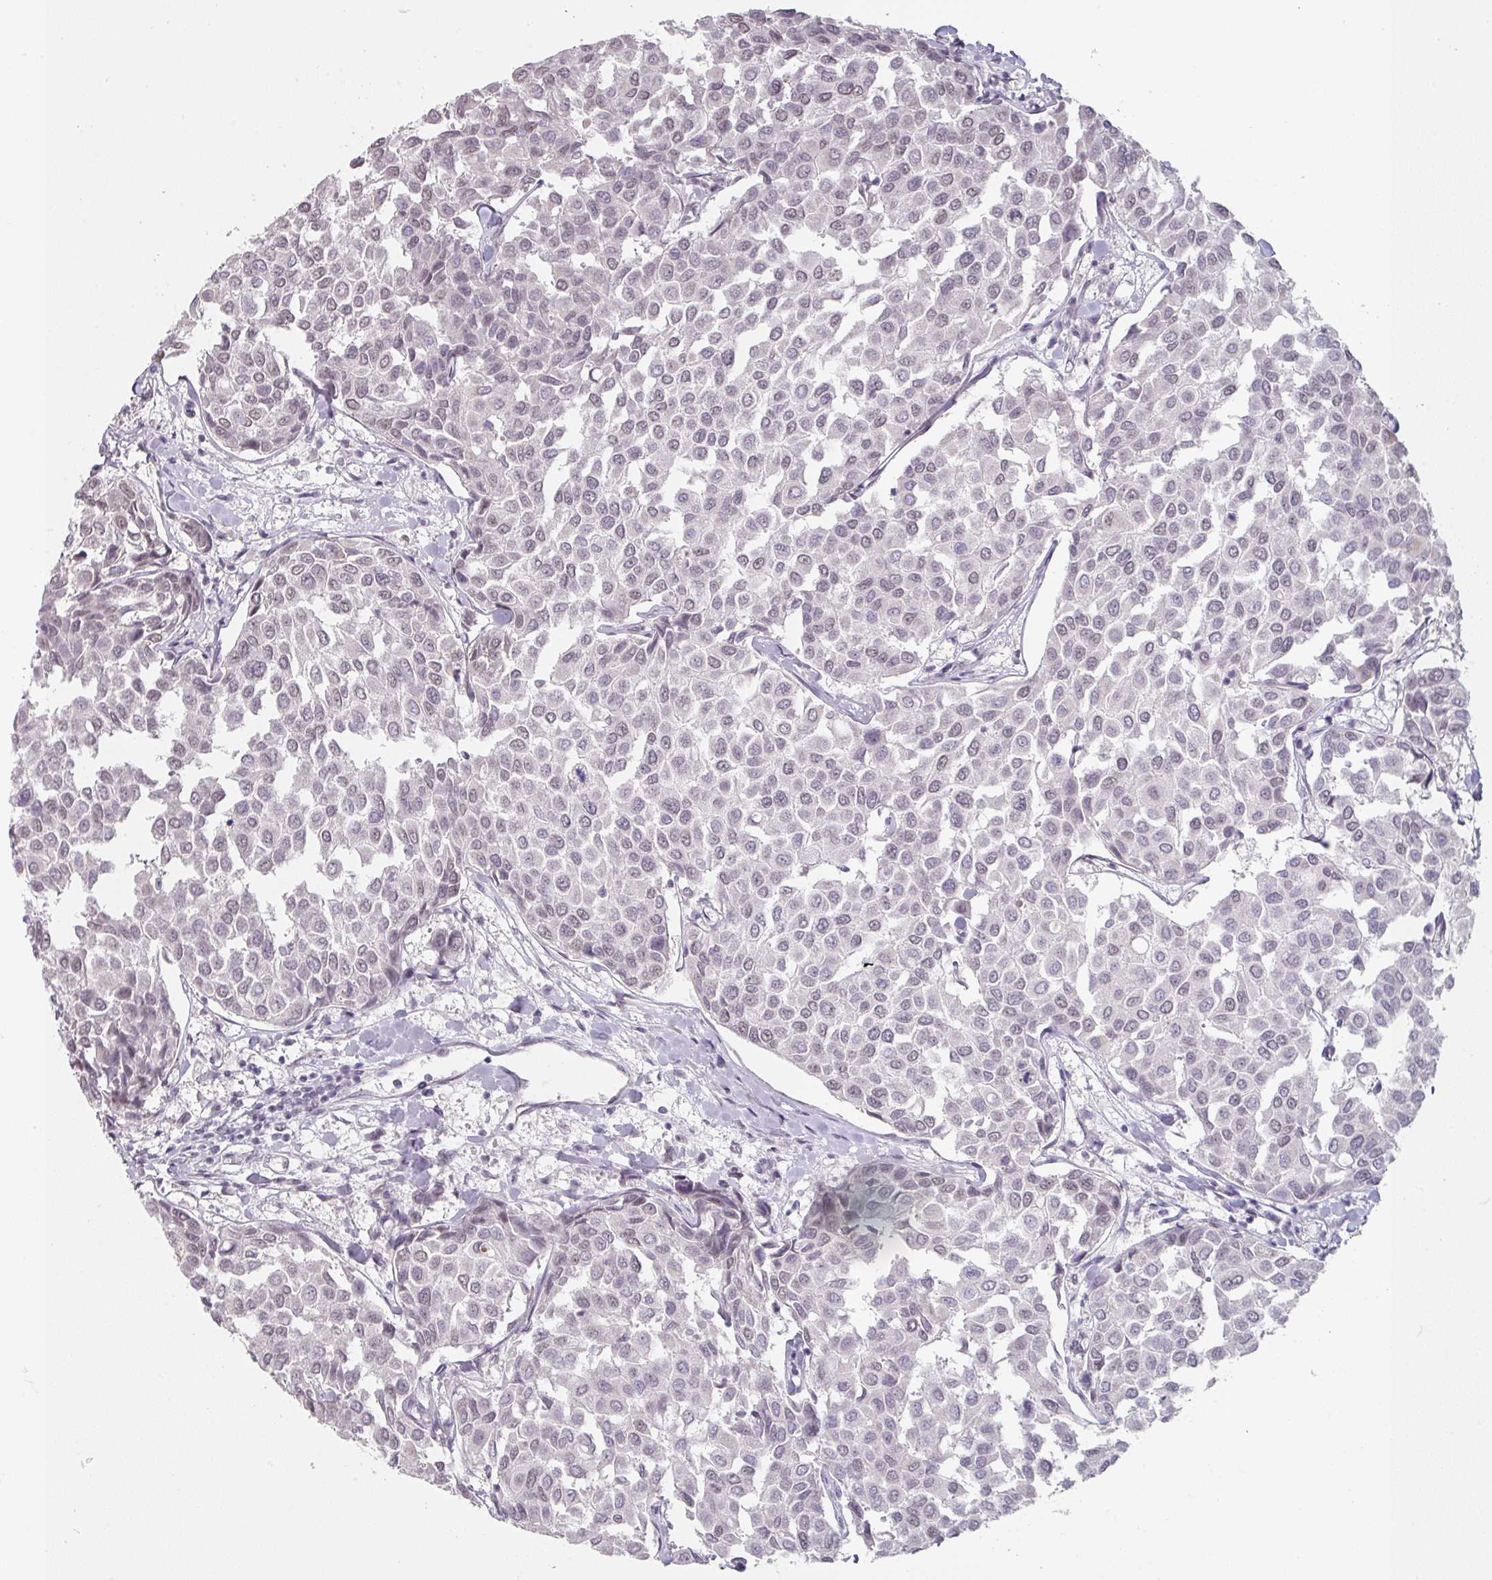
{"staining": {"intensity": "negative", "quantity": "none", "location": "none"}, "tissue": "breast cancer", "cell_type": "Tumor cells", "image_type": "cancer", "snomed": [{"axis": "morphology", "description": "Duct carcinoma"}, {"axis": "topography", "description": "Breast"}], "caption": "A high-resolution micrograph shows immunohistochemistry staining of breast intraductal carcinoma, which demonstrates no significant positivity in tumor cells.", "gene": "SPRR1A", "patient": {"sex": "female", "age": 55}}